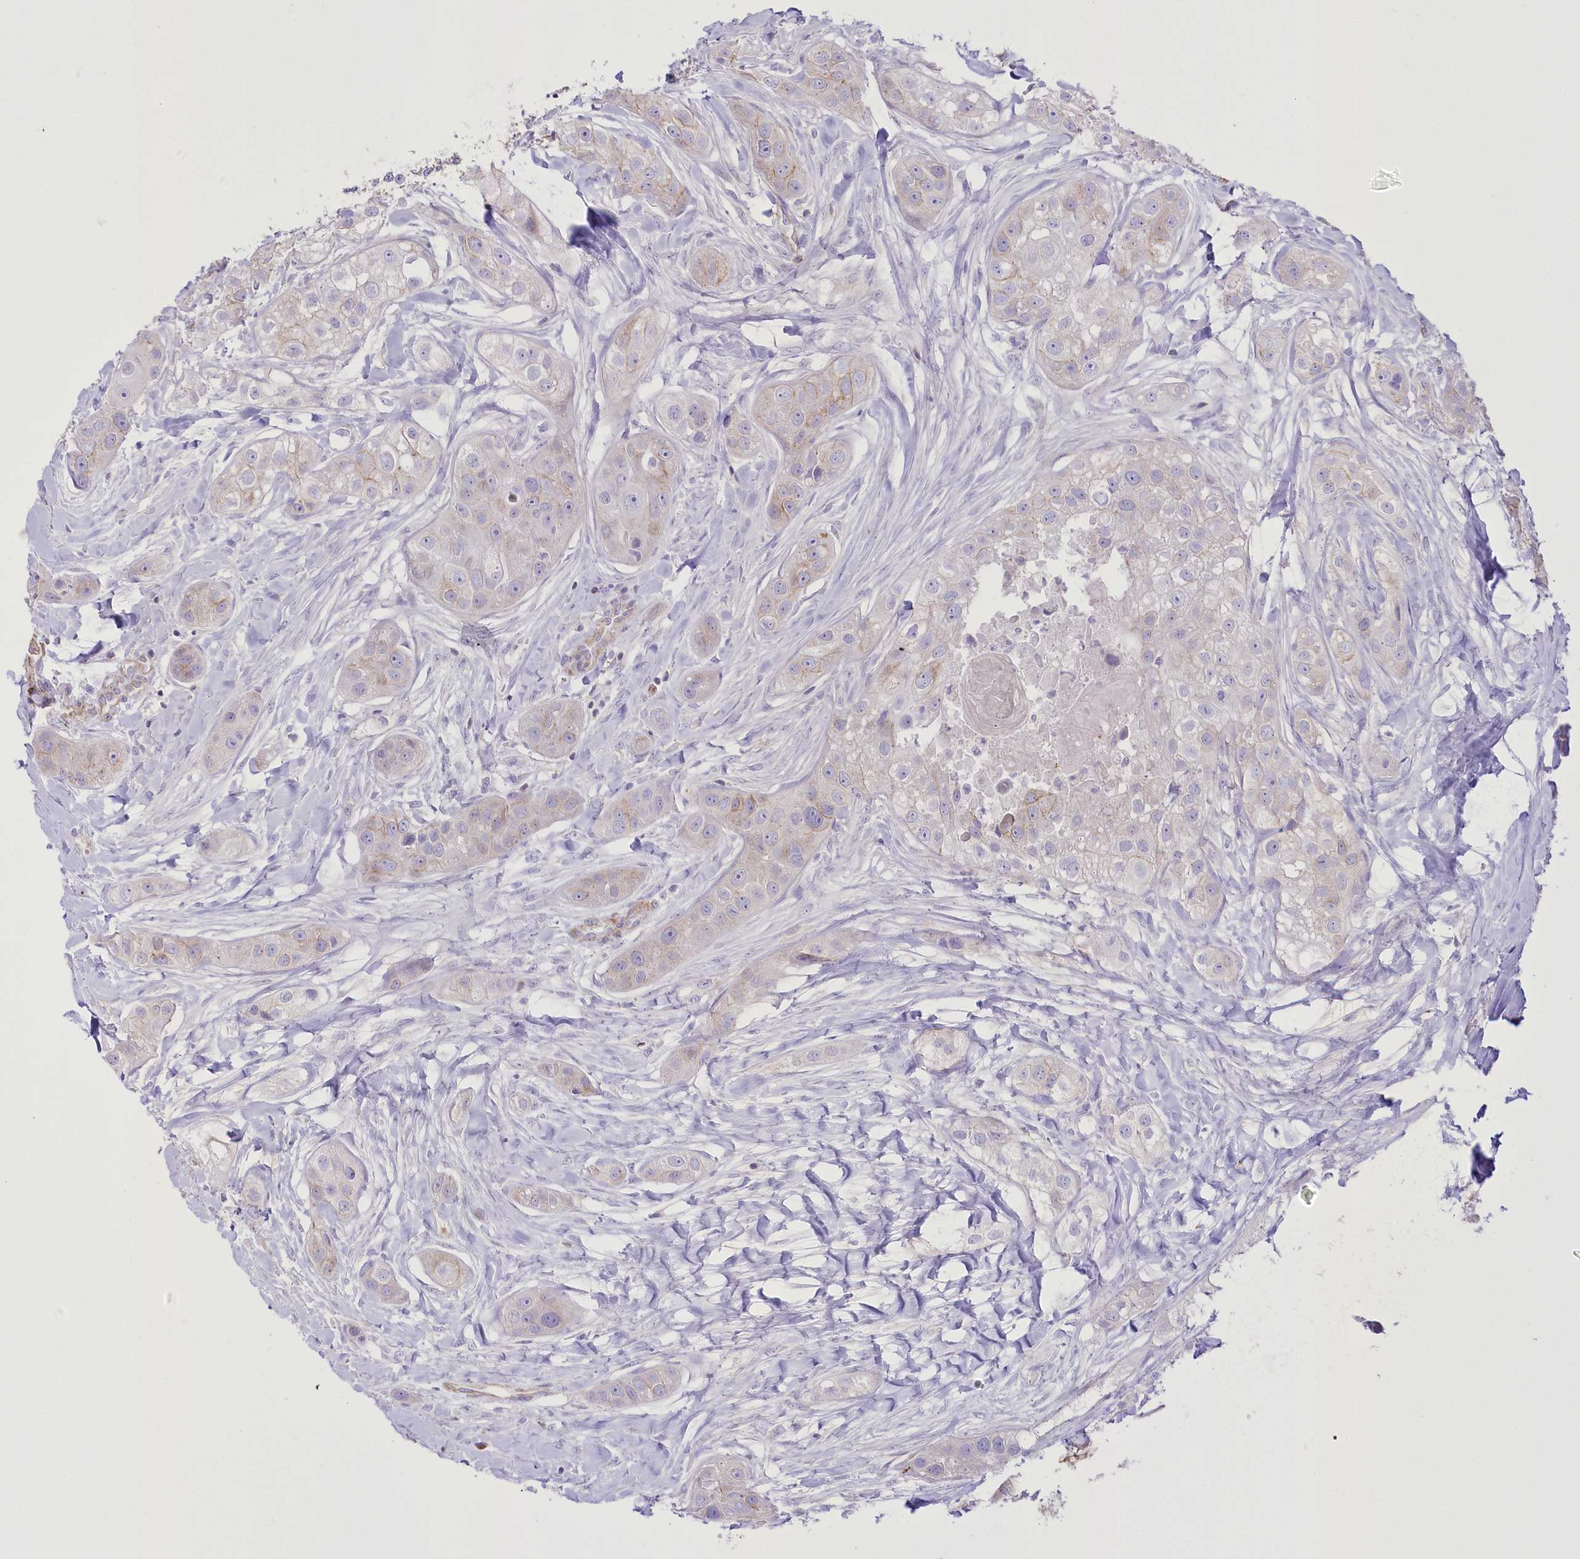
{"staining": {"intensity": "weak", "quantity": "<25%", "location": "cytoplasmic/membranous"}, "tissue": "head and neck cancer", "cell_type": "Tumor cells", "image_type": "cancer", "snomed": [{"axis": "morphology", "description": "Normal tissue, NOS"}, {"axis": "morphology", "description": "Squamous cell carcinoma, NOS"}, {"axis": "topography", "description": "Skeletal muscle"}, {"axis": "topography", "description": "Head-Neck"}], "caption": "High magnification brightfield microscopy of squamous cell carcinoma (head and neck) stained with DAB (3,3'-diaminobenzidine) (brown) and counterstained with hematoxylin (blue): tumor cells show no significant expression.", "gene": "FAM216A", "patient": {"sex": "male", "age": 51}}